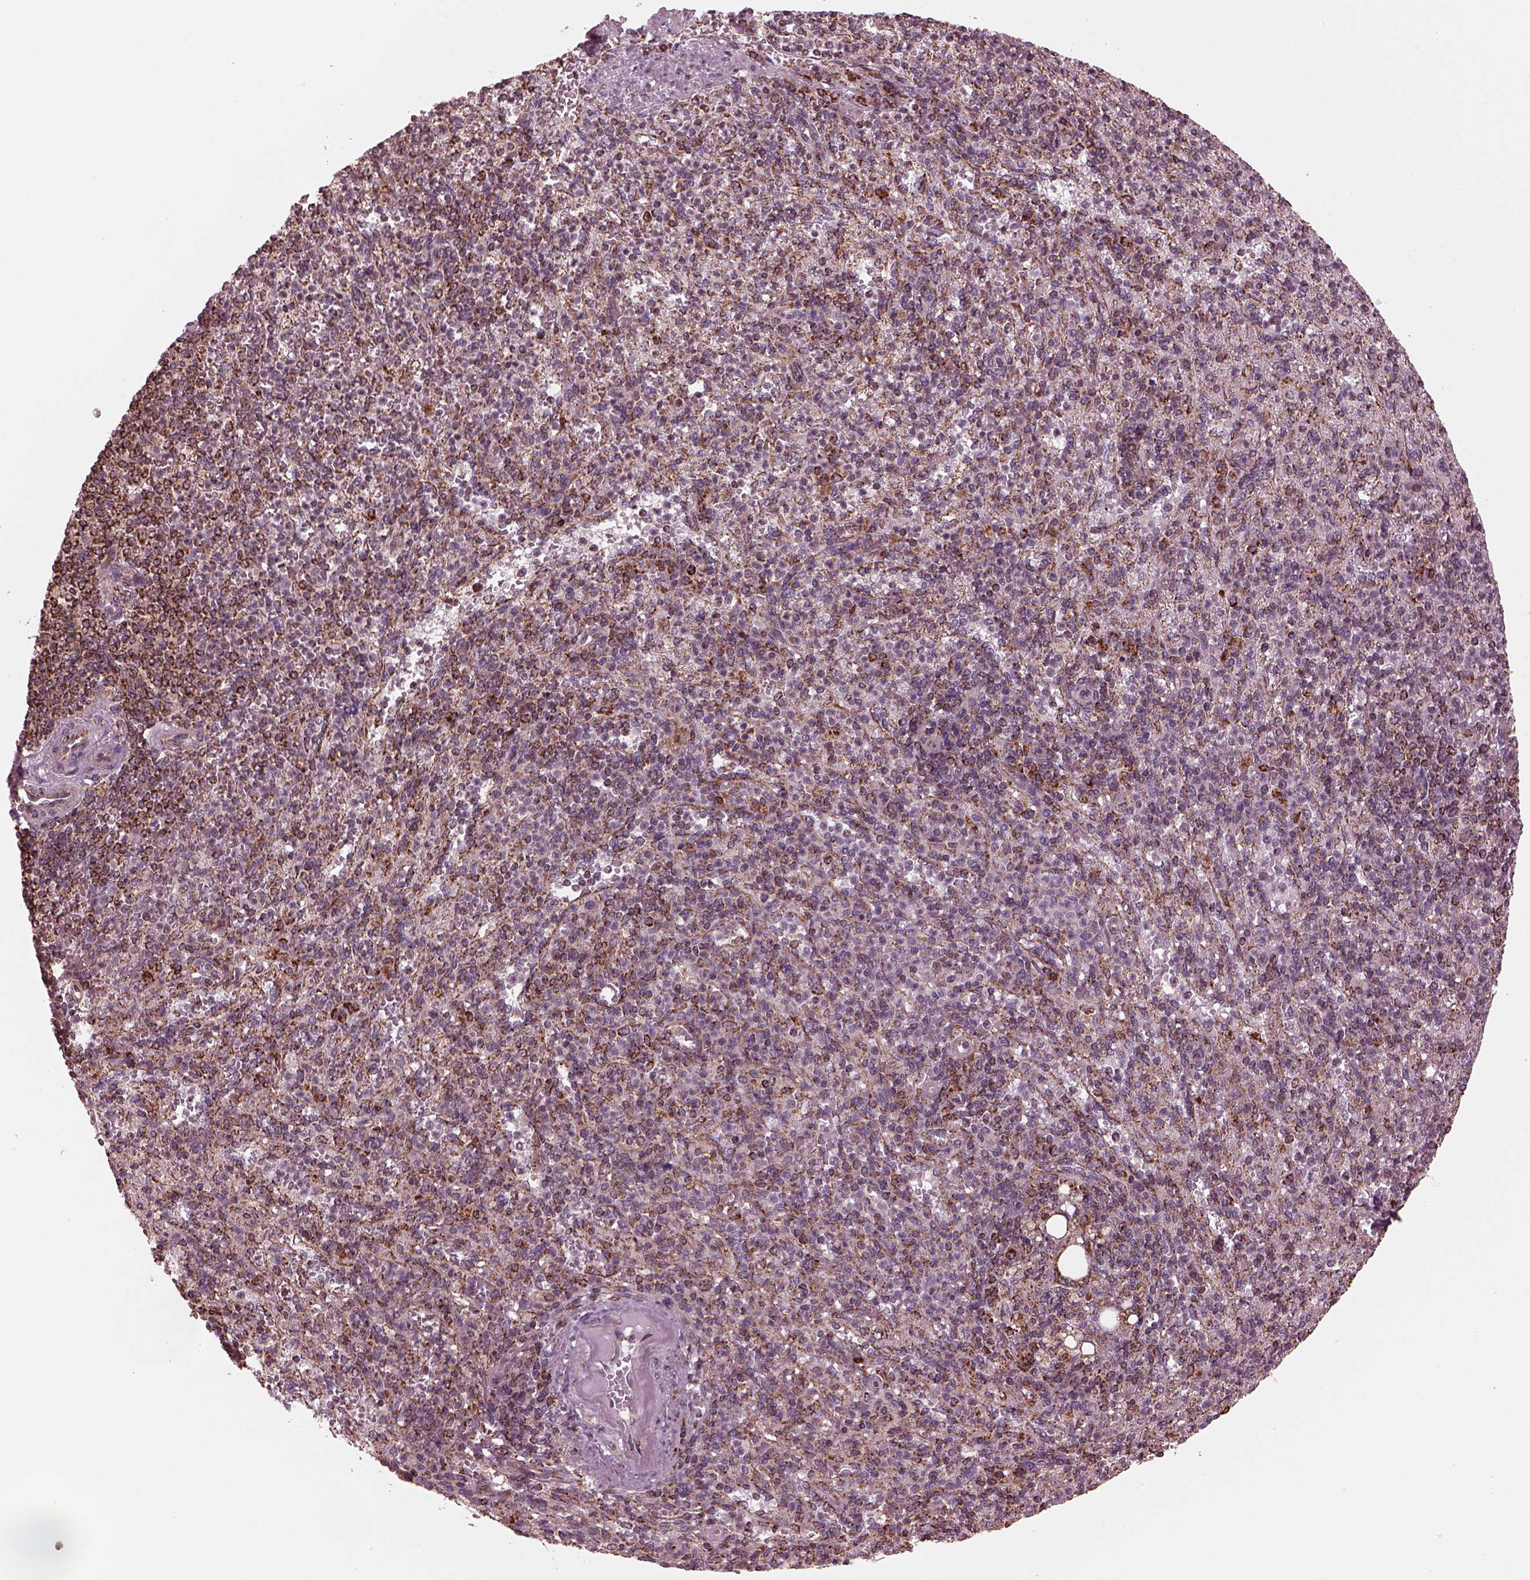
{"staining": {"intensity": "strong", "quantity": "25%-75%", "location": "cytoplasmic/membranous"}, "tissue": "spleen", "cell_type": "Cells in red pulp", "image_type": "normal", "snomed": [{"axis": "morphology", "description": "Normal tissue, NOS"}, {"axis": "topography", "description": "Spleen"}], "caption": "The immunohistochemical stain highlights strong cytoplasmic/membranous expression in cells in red pulp of benign spleen. The protein of interest is shown in brown color, while the nuclei are stained blue.", "gene": "NDUFB10", "patient": {"sex": "female", "age": 74}}